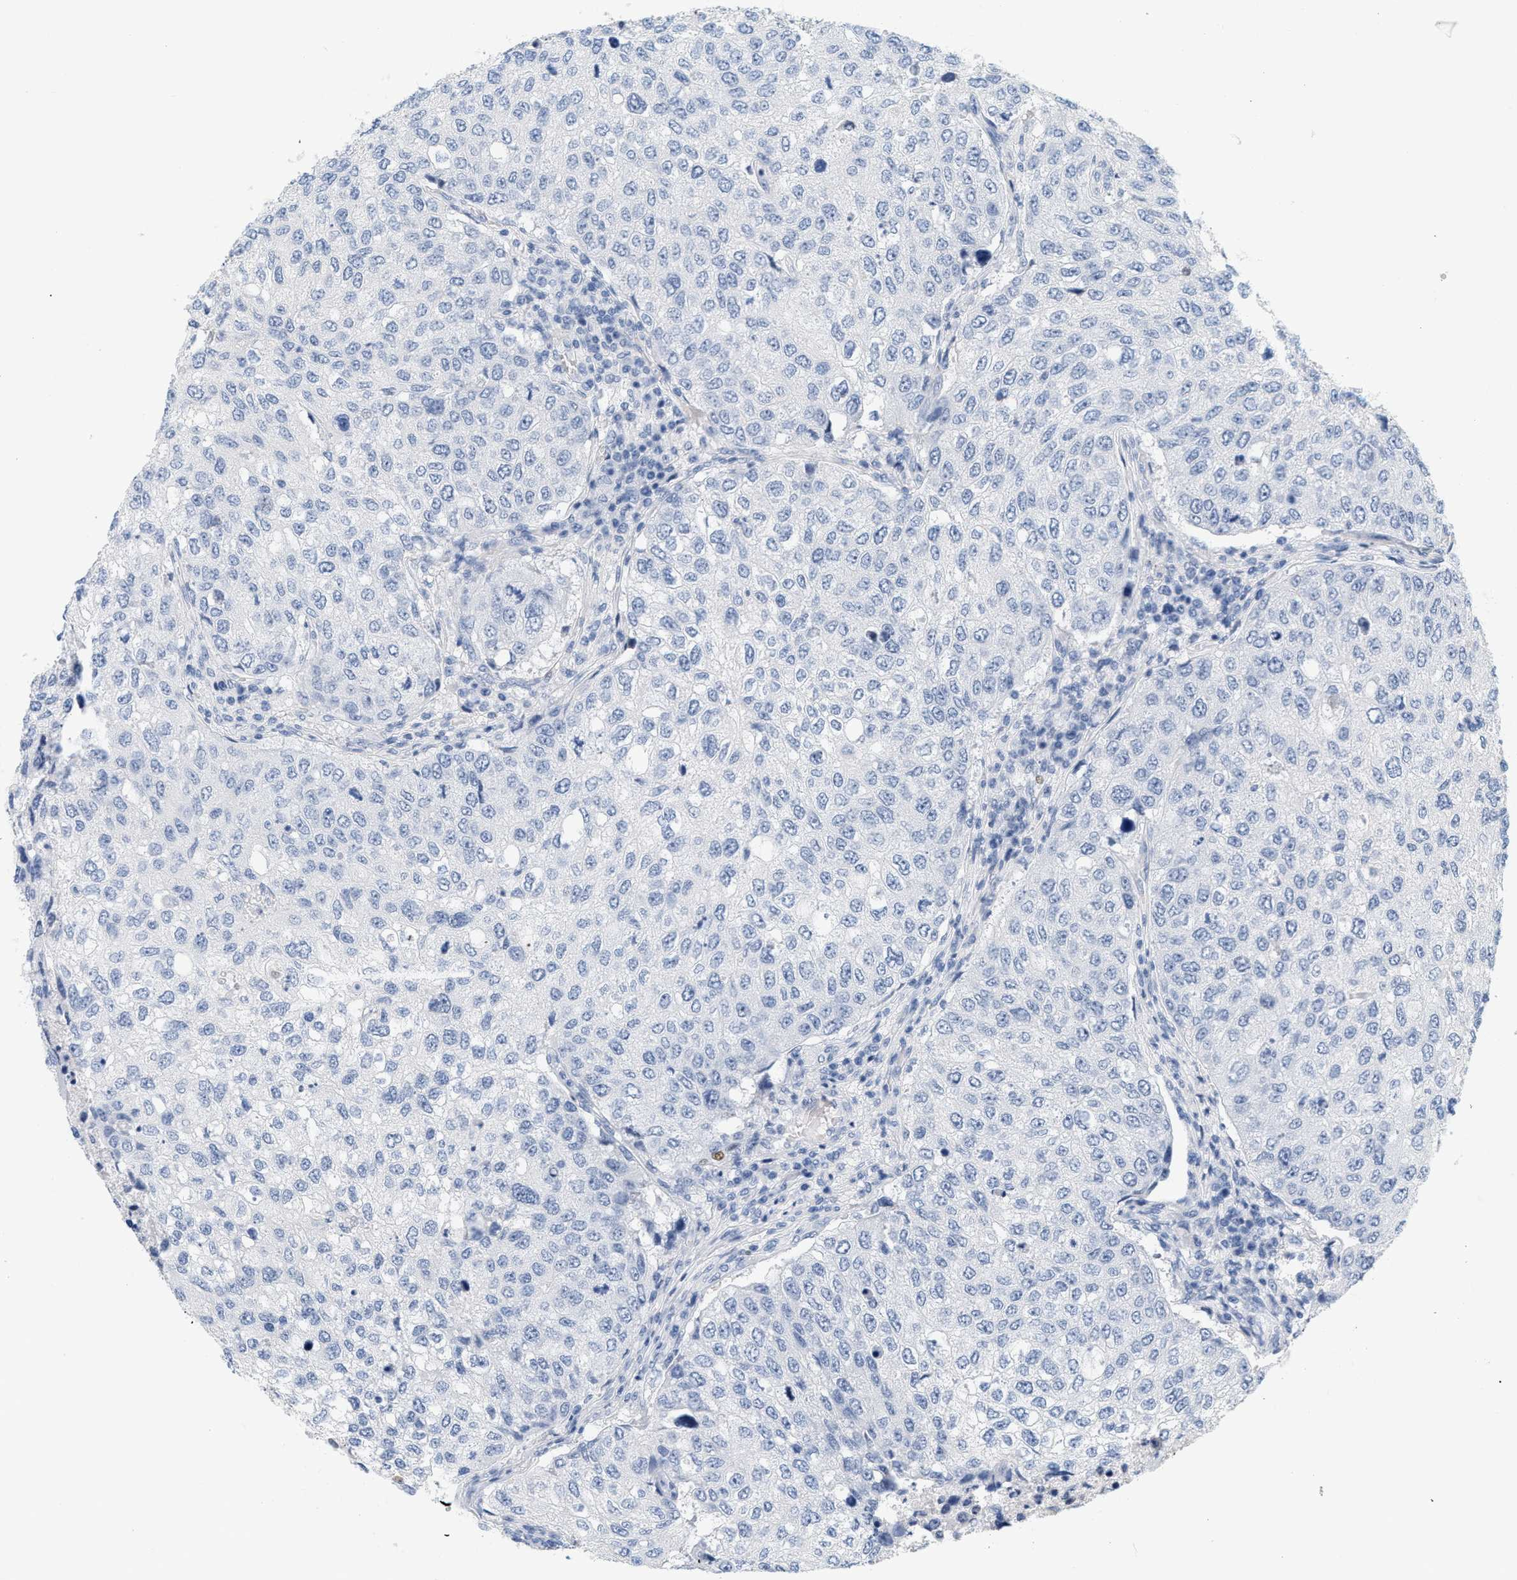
{"staining": {"intensity": "negative", "quantity": "none", "location": "none"}, "tissue": "urothelial cancer", "cell_type": "Tumor cells", "image_type": "cancer", "snomed": [{"axis": "morphology", "description": "Urothelial carcinoma, High grade"}, {"axis": "topography", "description": "Lymph node"}, {"axis": "topography", "description": "Urinary bladder"}], "caption": "Immunohistochemistry (IHC) histopathology image of urothelial carcinoma (high-grade) stained for a protein (brown), which shows no staining in tumor cells.", "gene": "CFH", "patient": {"sex": "male", "age": 51}}